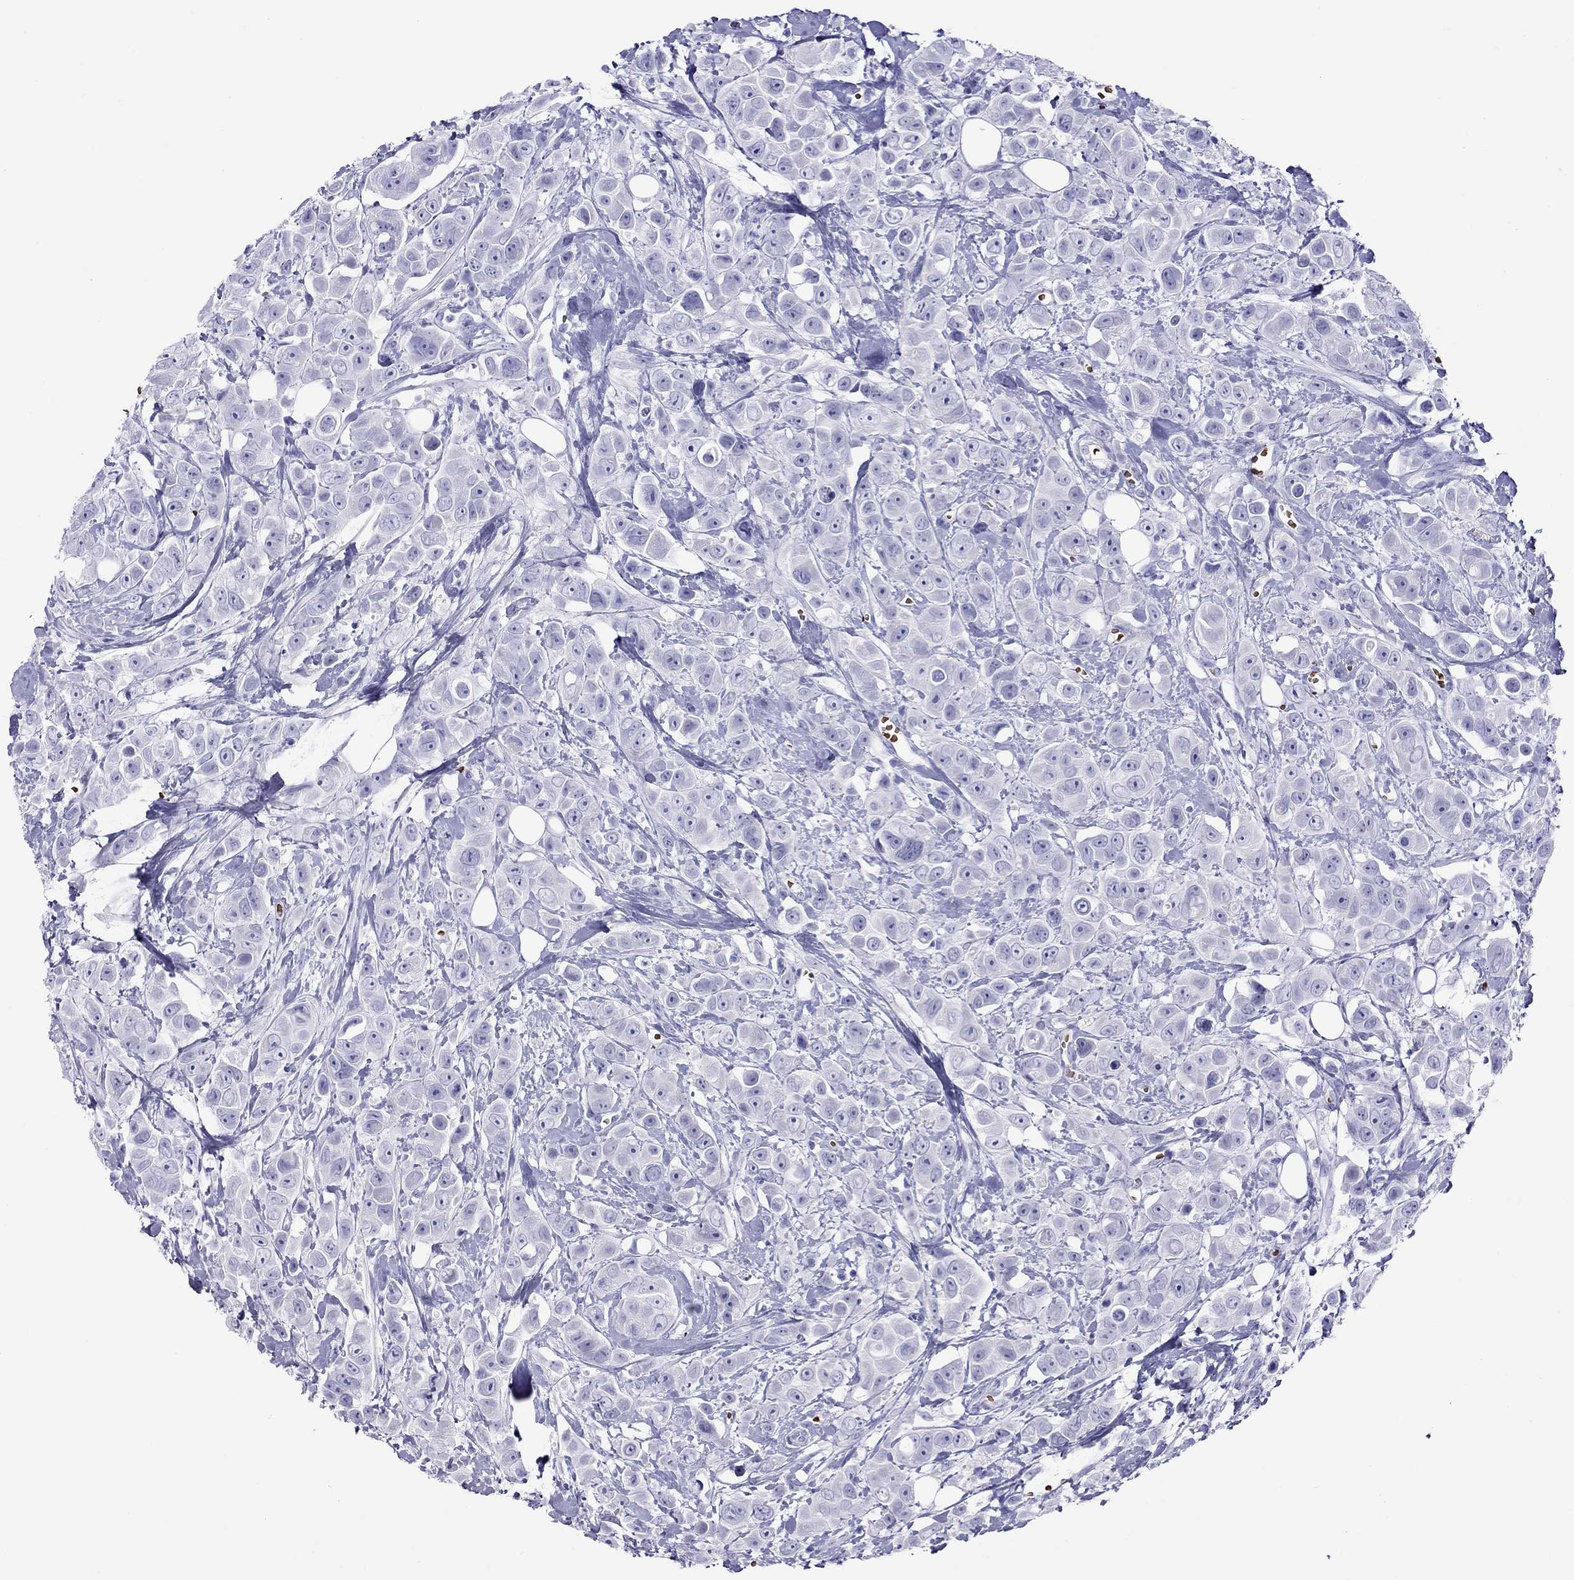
{"staining": {"intensity": "negative", "quantity": "none", "location": "none"}, "tissue": "breast cancer", "cell_type": "Tumor cells", "image_type": "cancer", "snomed": [{"axis": "morphology", "description": "Duct carcinoma"}, {"axis": "topography", "description": "Breast"}], "caption": "The image displays no staining of tumor cells in breast cancer.", "gene": "PTPRN", "patient": {"sex": "female", "age": 35}}